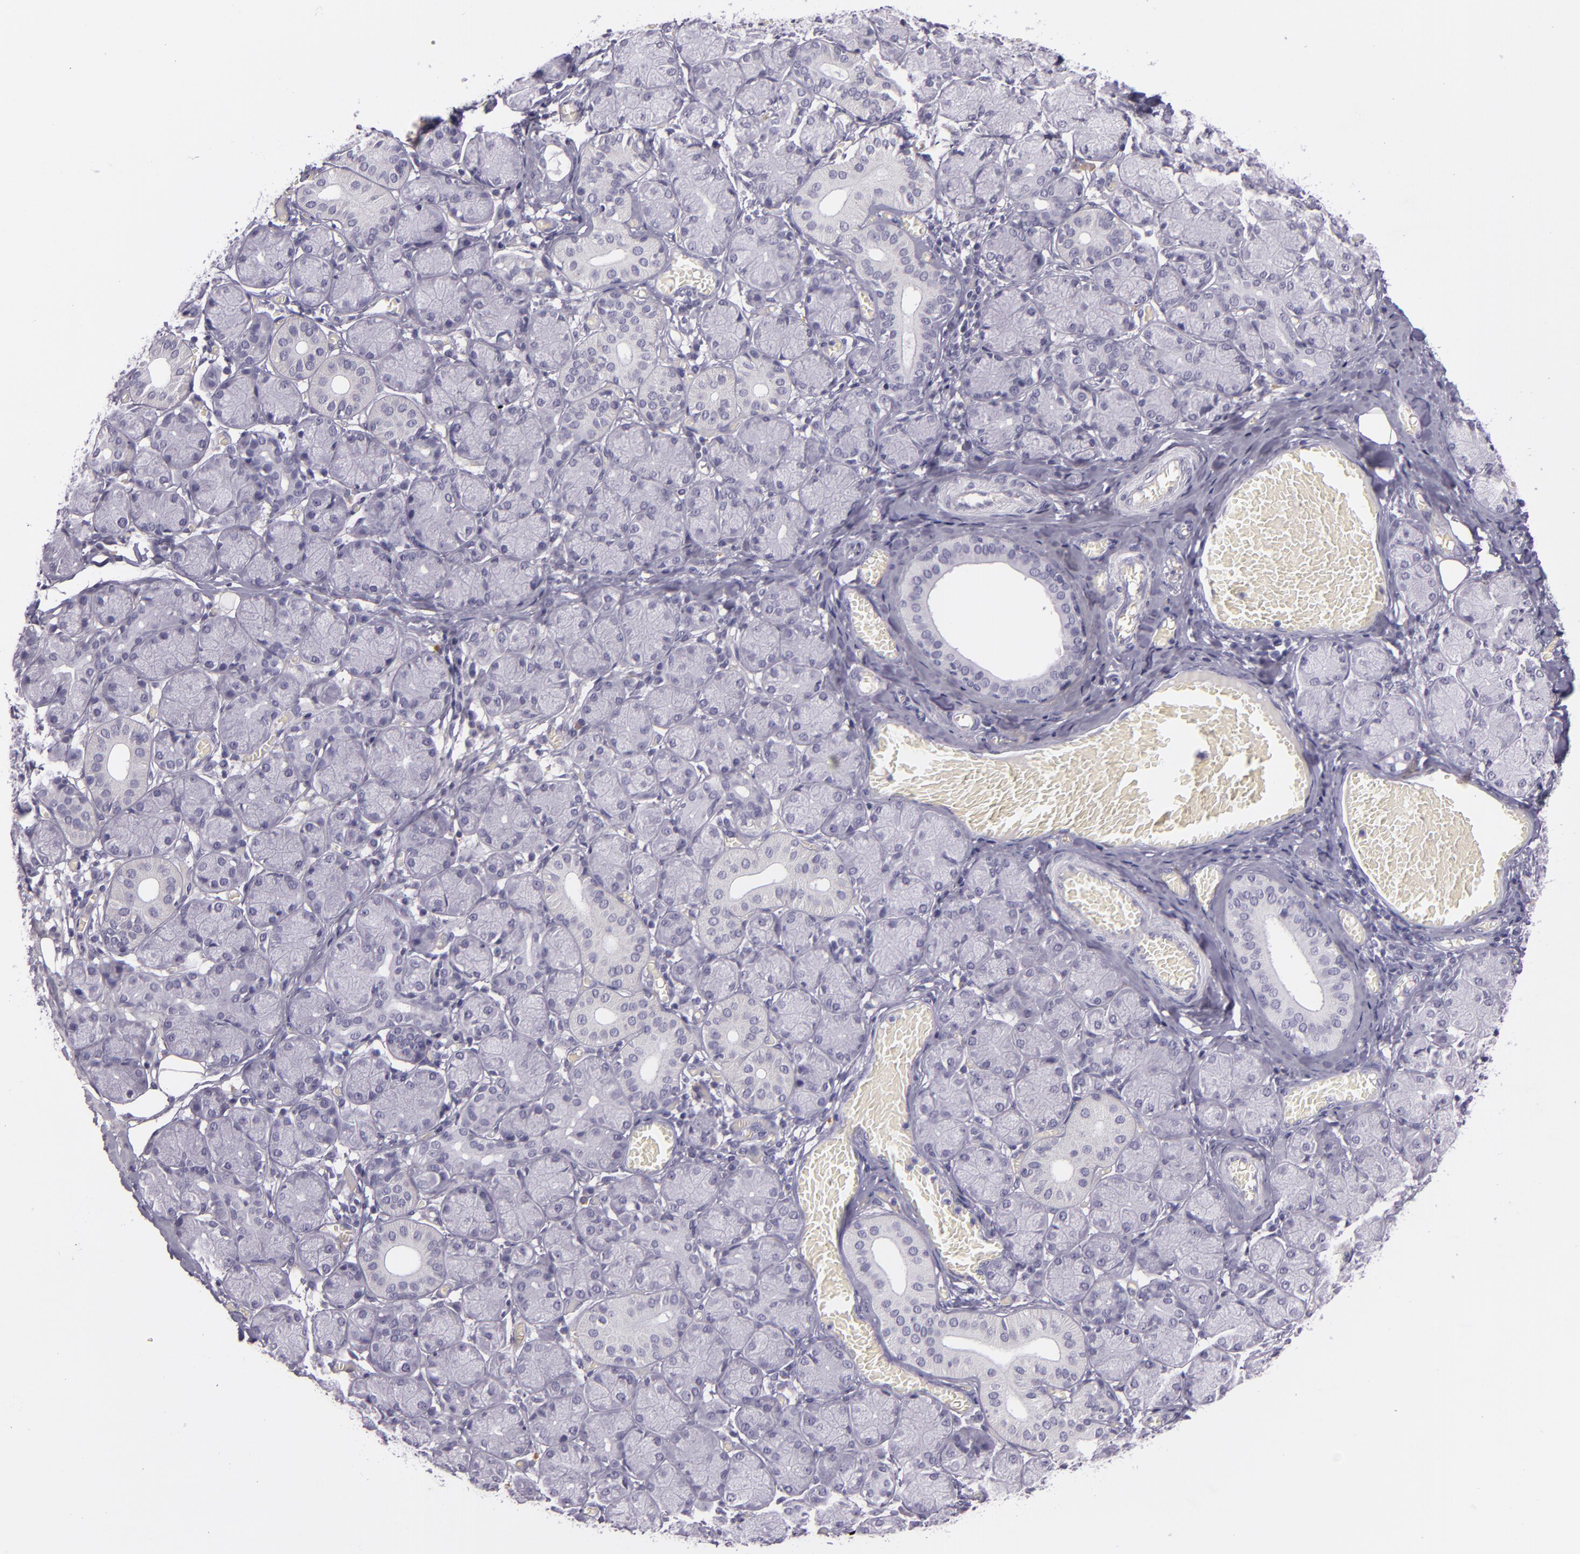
{"staining": {"intensity": "negative", "quantity": "none", "location": "none"}, "tissue": "salivary gland", "cell_type": "Glandular cells", "image_type": "normal", "snomed": [{"axis": "morphology", "description": "Normal tissue, NOS"}, {"axis": "topography", "description": "Salivary gland"}], "caption": "This is an IHC micrograph of unremarkable salivary gland. There is no positivity in glandular cells.", "gene": "INA", "patient": {"sex": "female", "age": 24}}